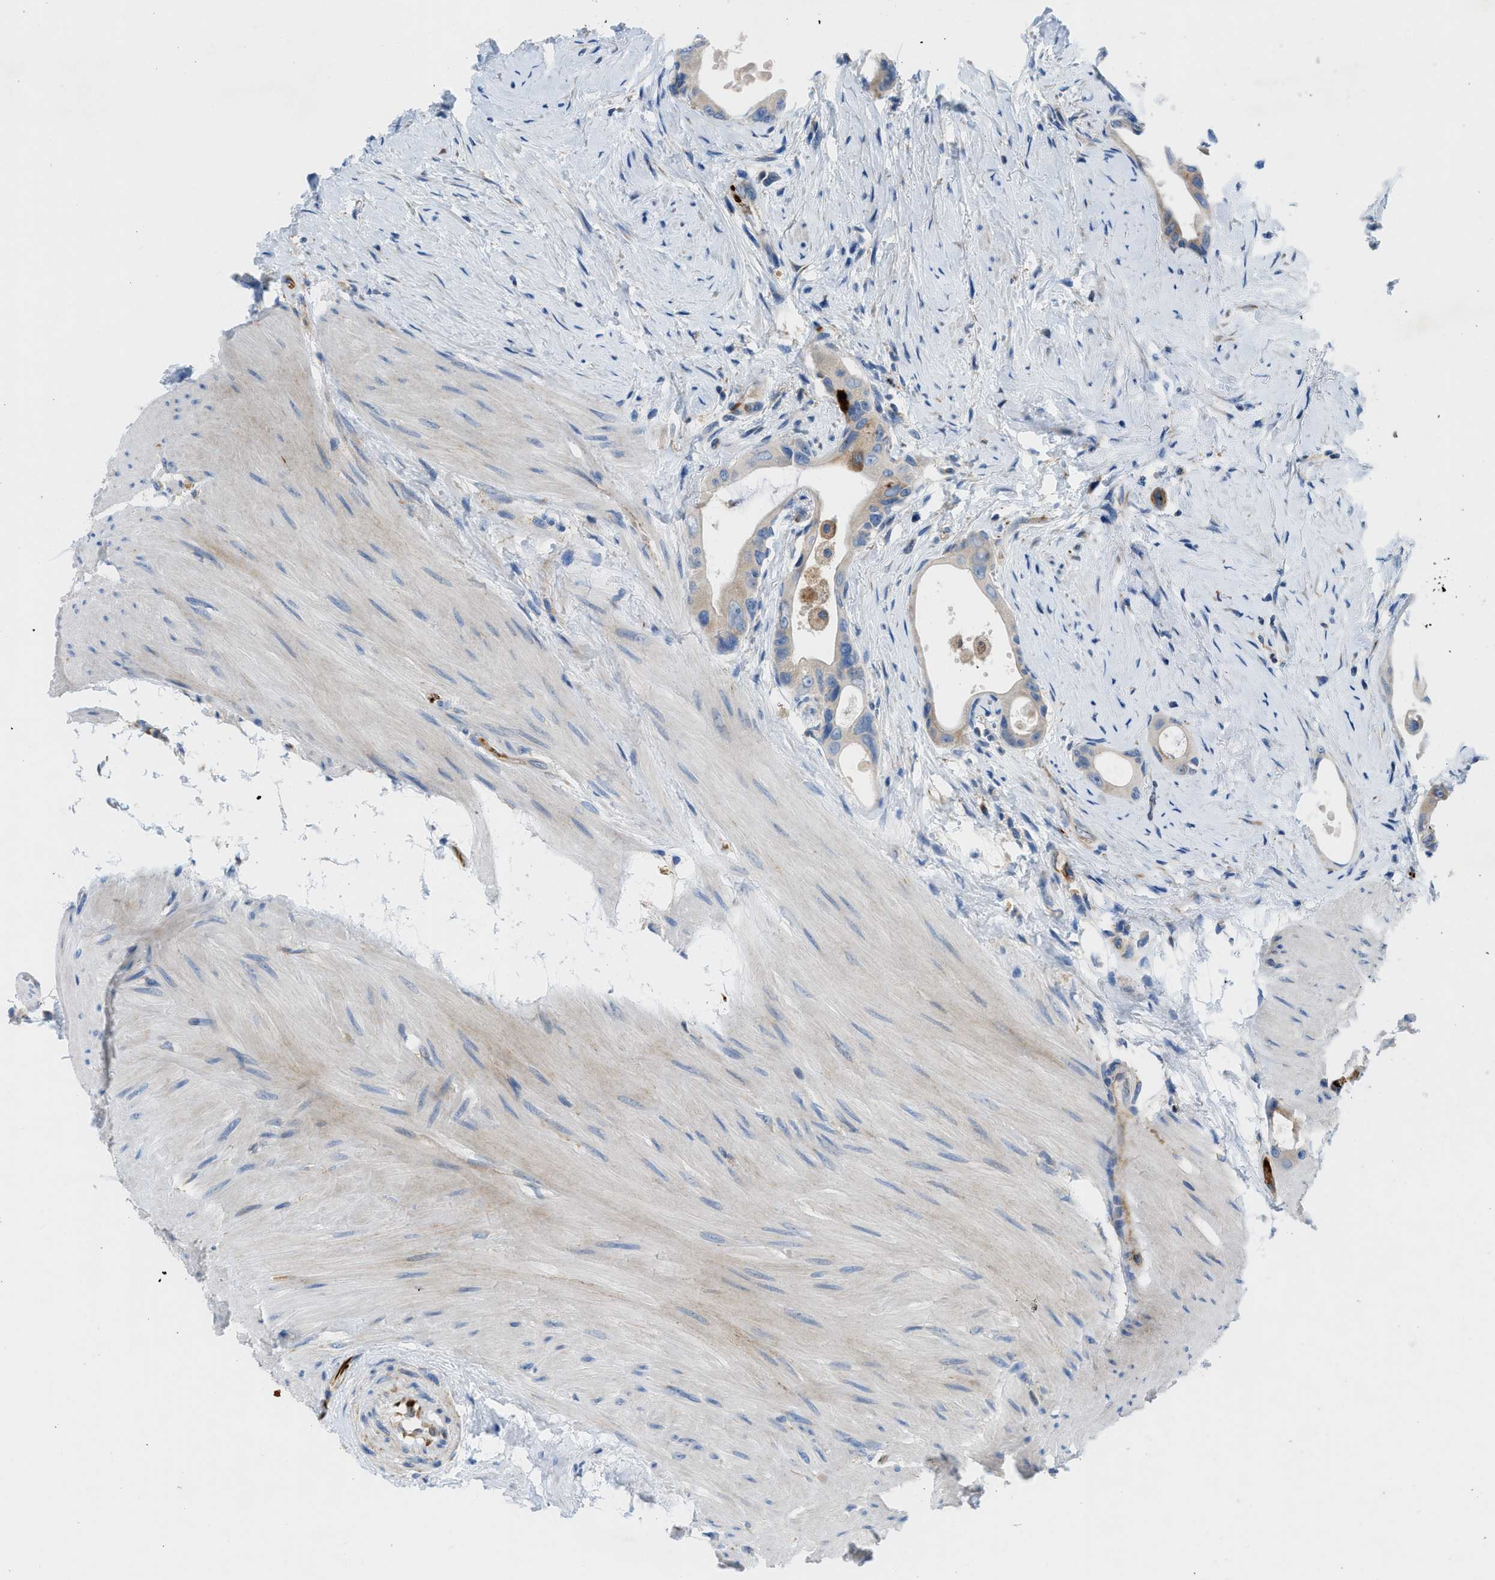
{"staining": {"intensity": "negative", "quantity": "none", "location": "none"}, "tissue": "colorectal cancer", "cell_type": "Tumor cells", "image_type": "cancer", "snomed": [{"axis": "morphology", "description": "Adenocarcinoma, NOS"}, {"axis": "topography", "description": "Rectum"}], "caption": "Immunohistochemistry (IHC) of adenocarcinoma (colorectal) displays no expression in tumor cells.", "gene": "ZNF831", "patient": {"sex": "male", "age": 51}}